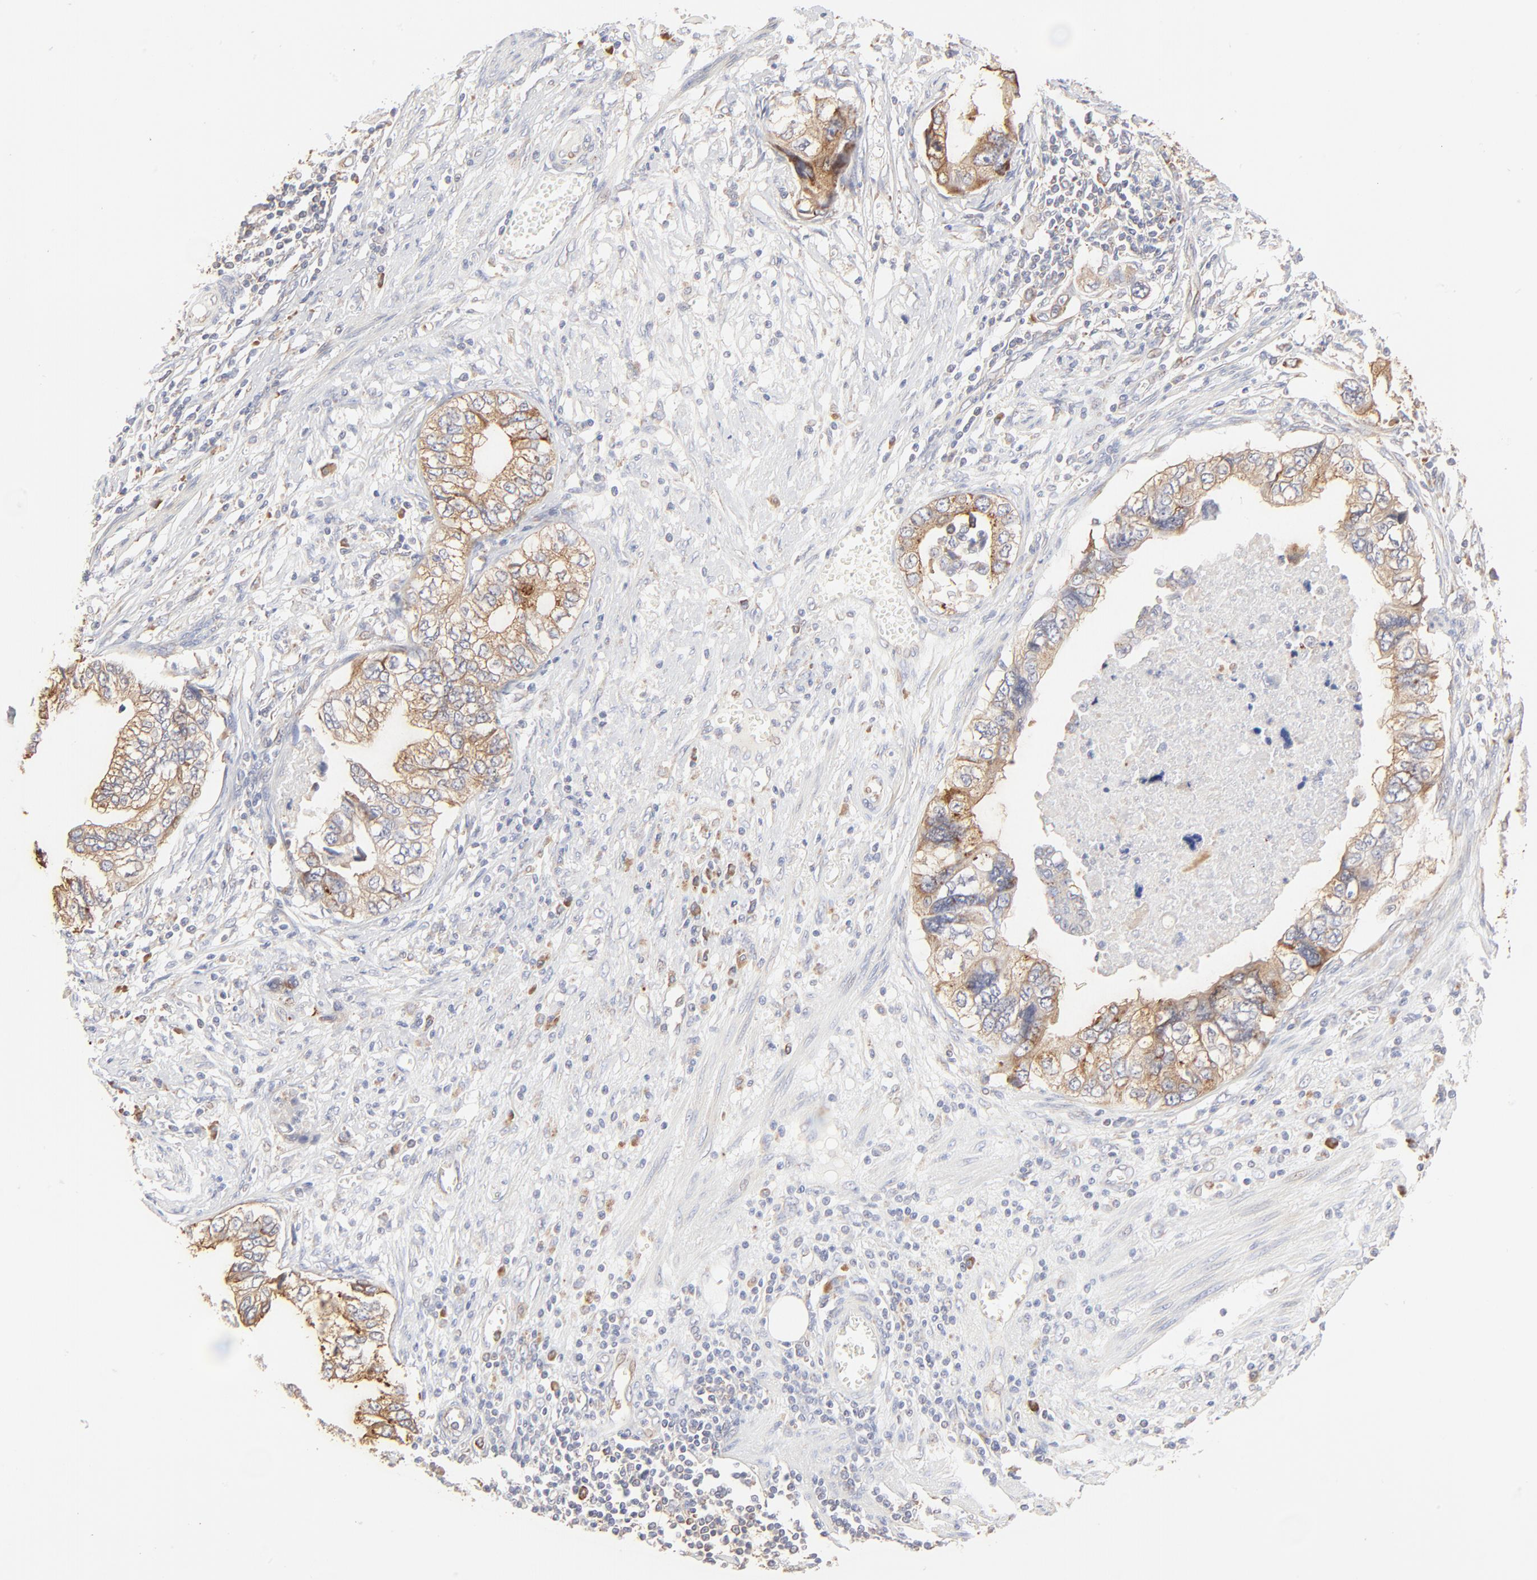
{"staining": {"intensity": "moderate", "quantity": ">75%", "location": "cytoplasmic/membranous"}, "tissue": "stomach cancer", "cell_type": "Tumor cells", "image_type": "cancer", "snomed": [{"axis": "morphology", "description": "Adenocarcinoma, NOS"}, {"axis": "topography", "description": "Pancreas"}, {"axis": "topography", "description": "Stomach, upper"}], "caption": "Protein analysis of stomach cancer tissue exhibits moderate cytoplasmic/membranous positivity in approximately >75% of tumor cells. The staining was performed using DAB, with brown indicating positive protein expression. Nuclei are stained blue with hematoxylin.", "gene": "RPS20", "patient": {"sex": "male", "age": 77}}